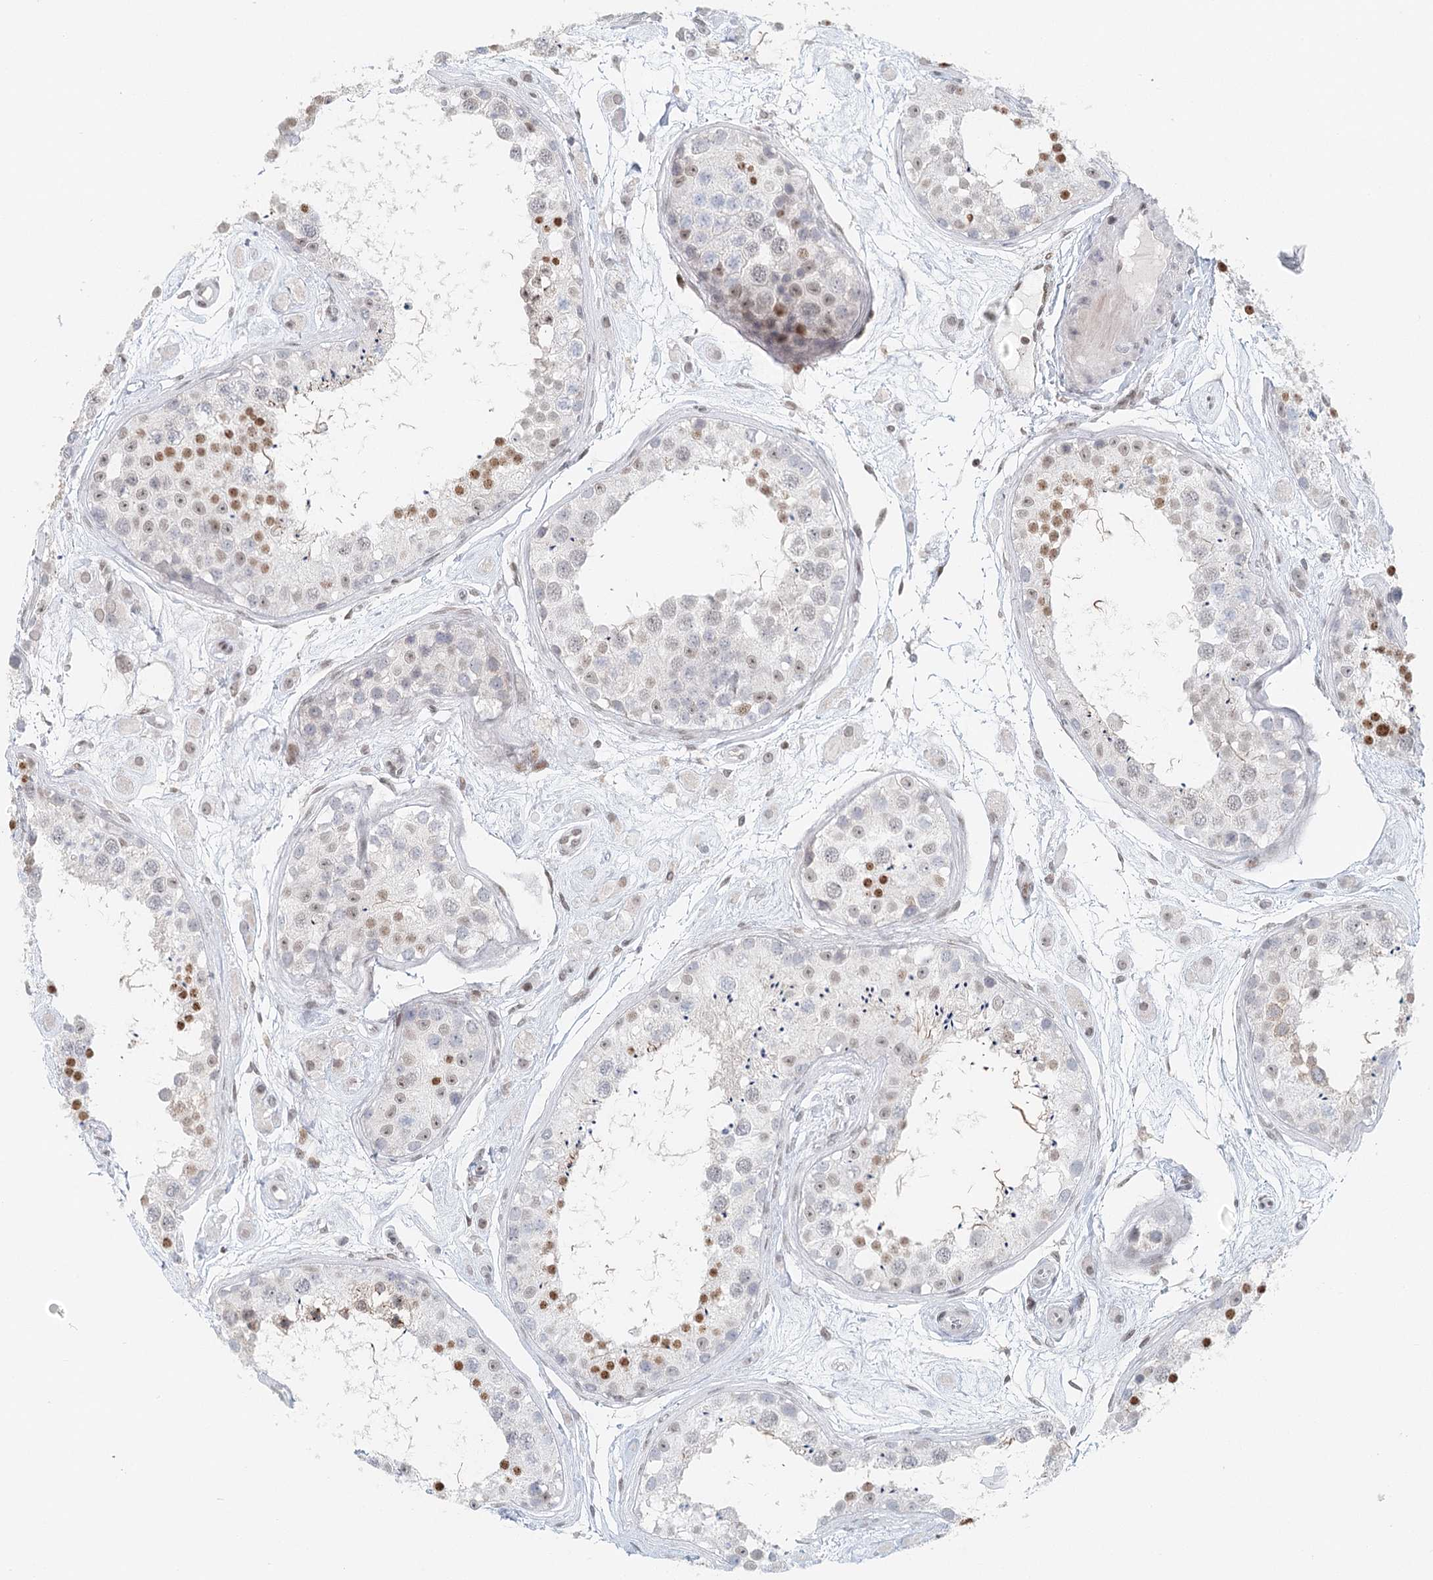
{"staining": {"intensity": "strong", "quantity": "<25%", "location": "nuclear"}, "tissue": "testis", "cell_type": "Cells in seminiferous ducts", "image_type": "normal", "snomed": [{"axis": "morphology", "description": "Normal tissue, NOS"}, {"axis": "topography", "description": "Testis"}], "caption": "The image shows a brown stain indicating the presence of a protein in the nuclear of cells in seminiferous ducts in testis. Immunohistochemistry stains the protein of interest in brown and the nuclei are stained blue.", "gene": "BNIP5", "patient": {"sex": "male", "age": 25}}